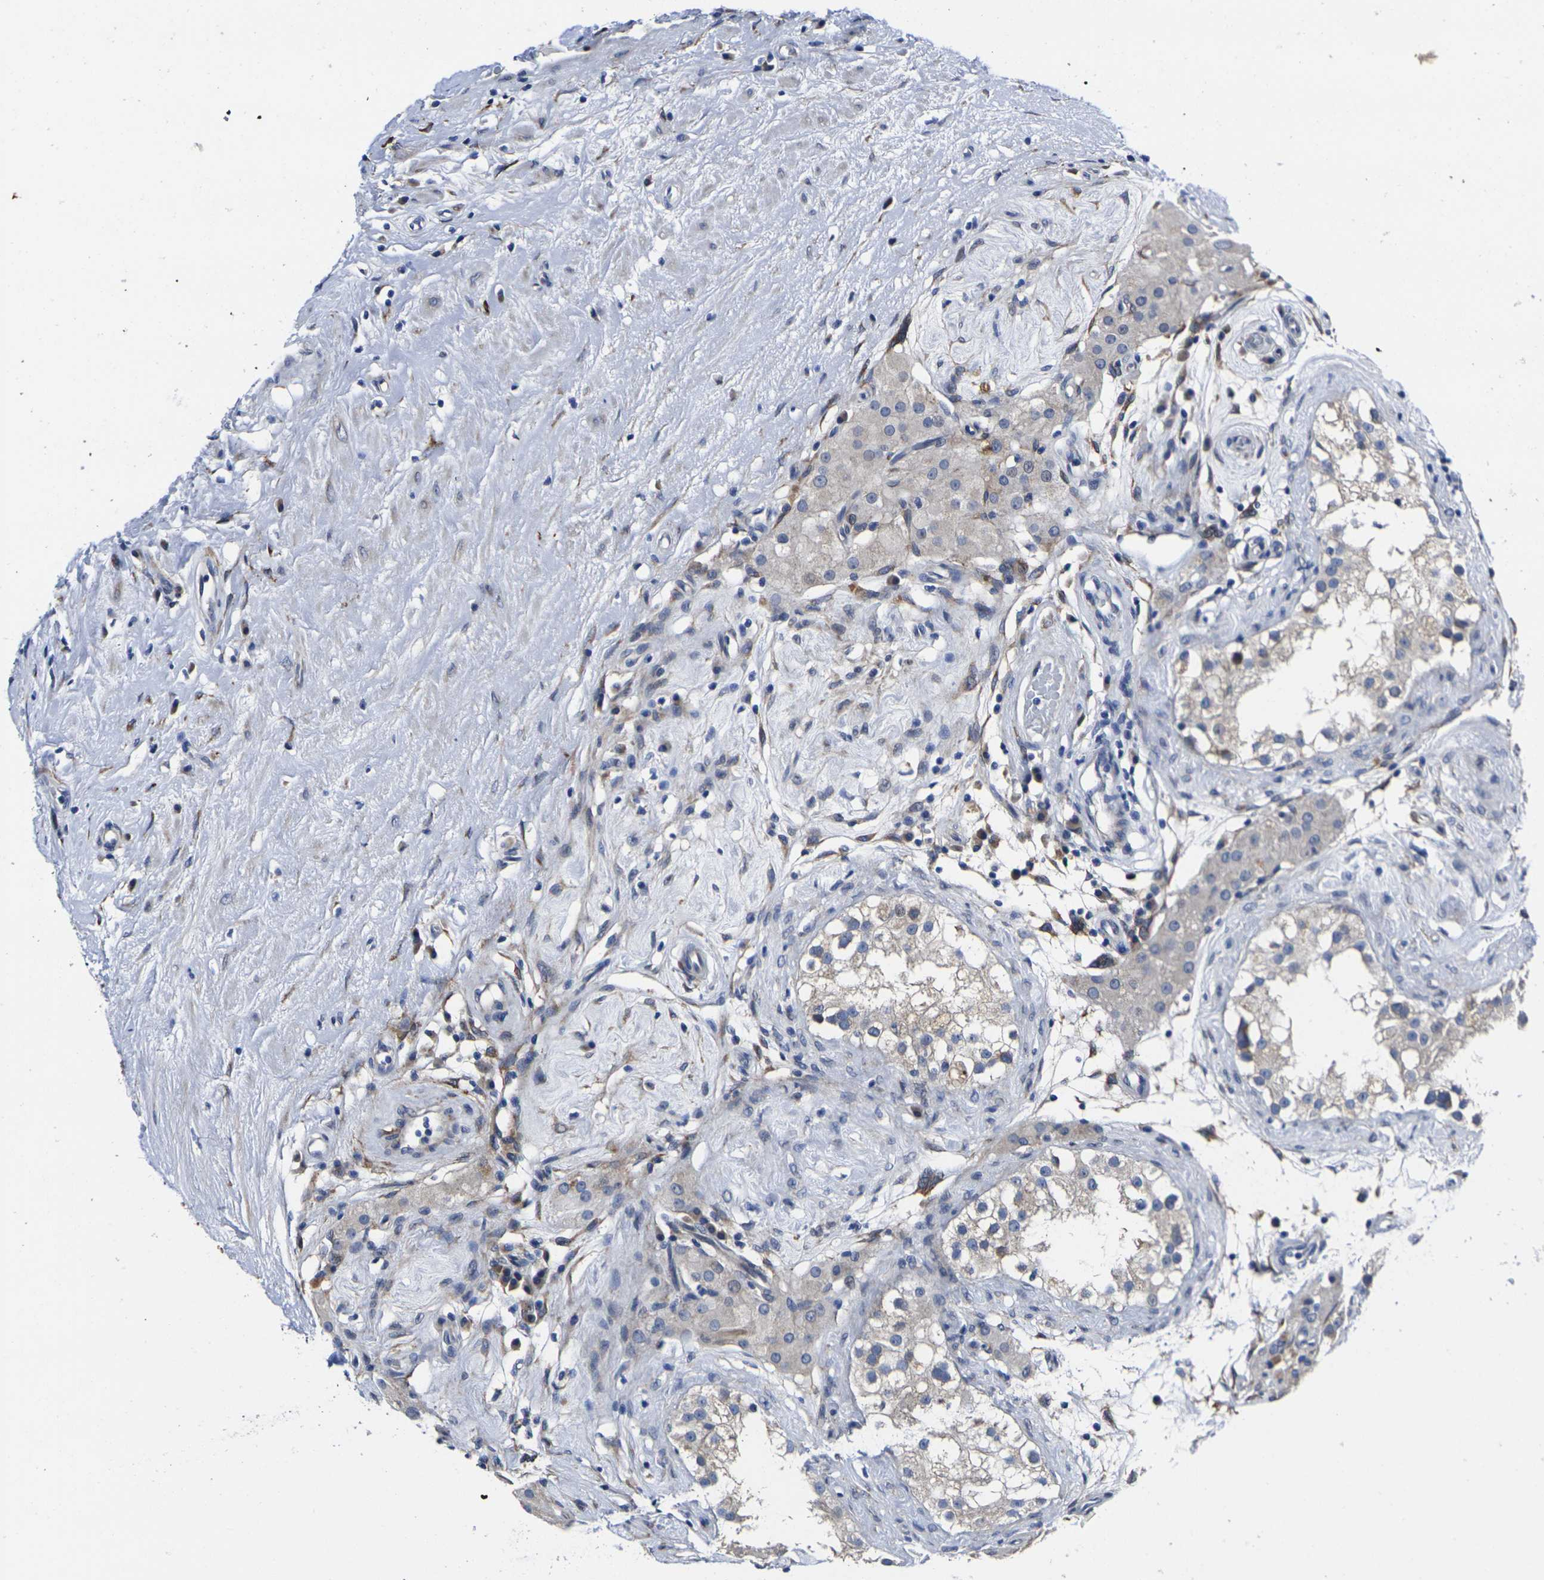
{"staining": {"intensity": "weak", "quantity": "<25%", "location": "cytoplasmic/membranous"}, "tissue": "epididymis", "cell_type": "Glandular cells", "image_type": "normal", "snomed": [{"axis": "morphology", "description": "Normal tissue, NOS"}, {"axis": "morphology", "description": "Inflammation, NOS"}, {"axis": "topography", "description": "Epididymis"}], "caption": "Immunohistochemistry histopathology image of benign epididymis stained for a protein (brown), which demonstrates no expression in glandular cells.", "gene": "CYP2C8", "patient": {"sex": "male", "age": 84}}